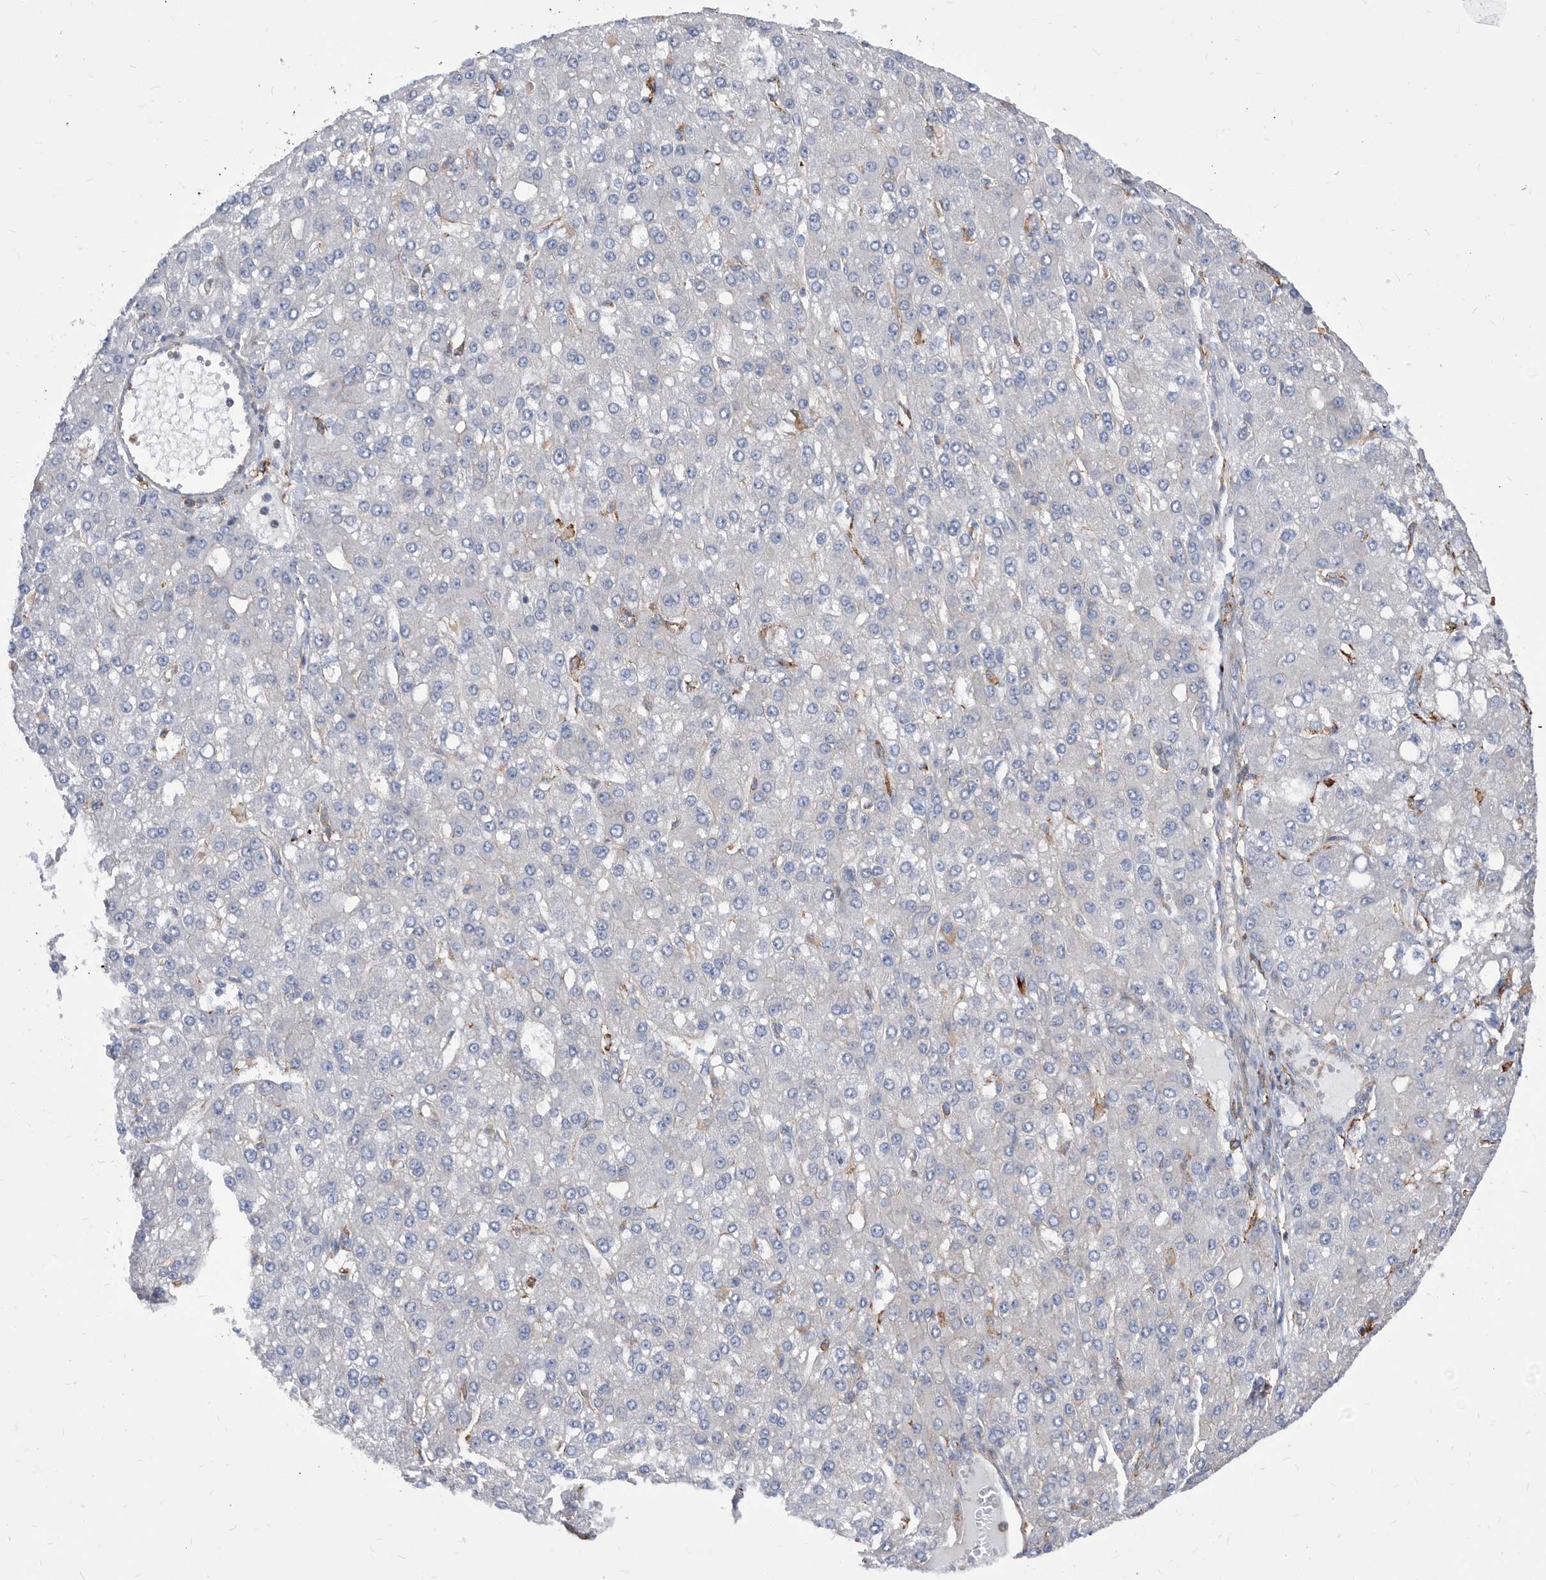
{"staining": {"intensity": "negative", "quantity": "none", "location": "none"}, "tissue": "liver cancer", "cell_type": "Tumor cells", "image_type": "cancer", "snomed": [{"axis": "morphology", "description": "Carcinoma, Hepatocellular, NOS"}, {"axis": "topography", "description": "Liver"}], "caption": "IHC of hepatocellular carcinoma (liver) displays no staining in tumor cells.", "gene": "SMG7", "patient": {"sex": "male", "age": 67}}